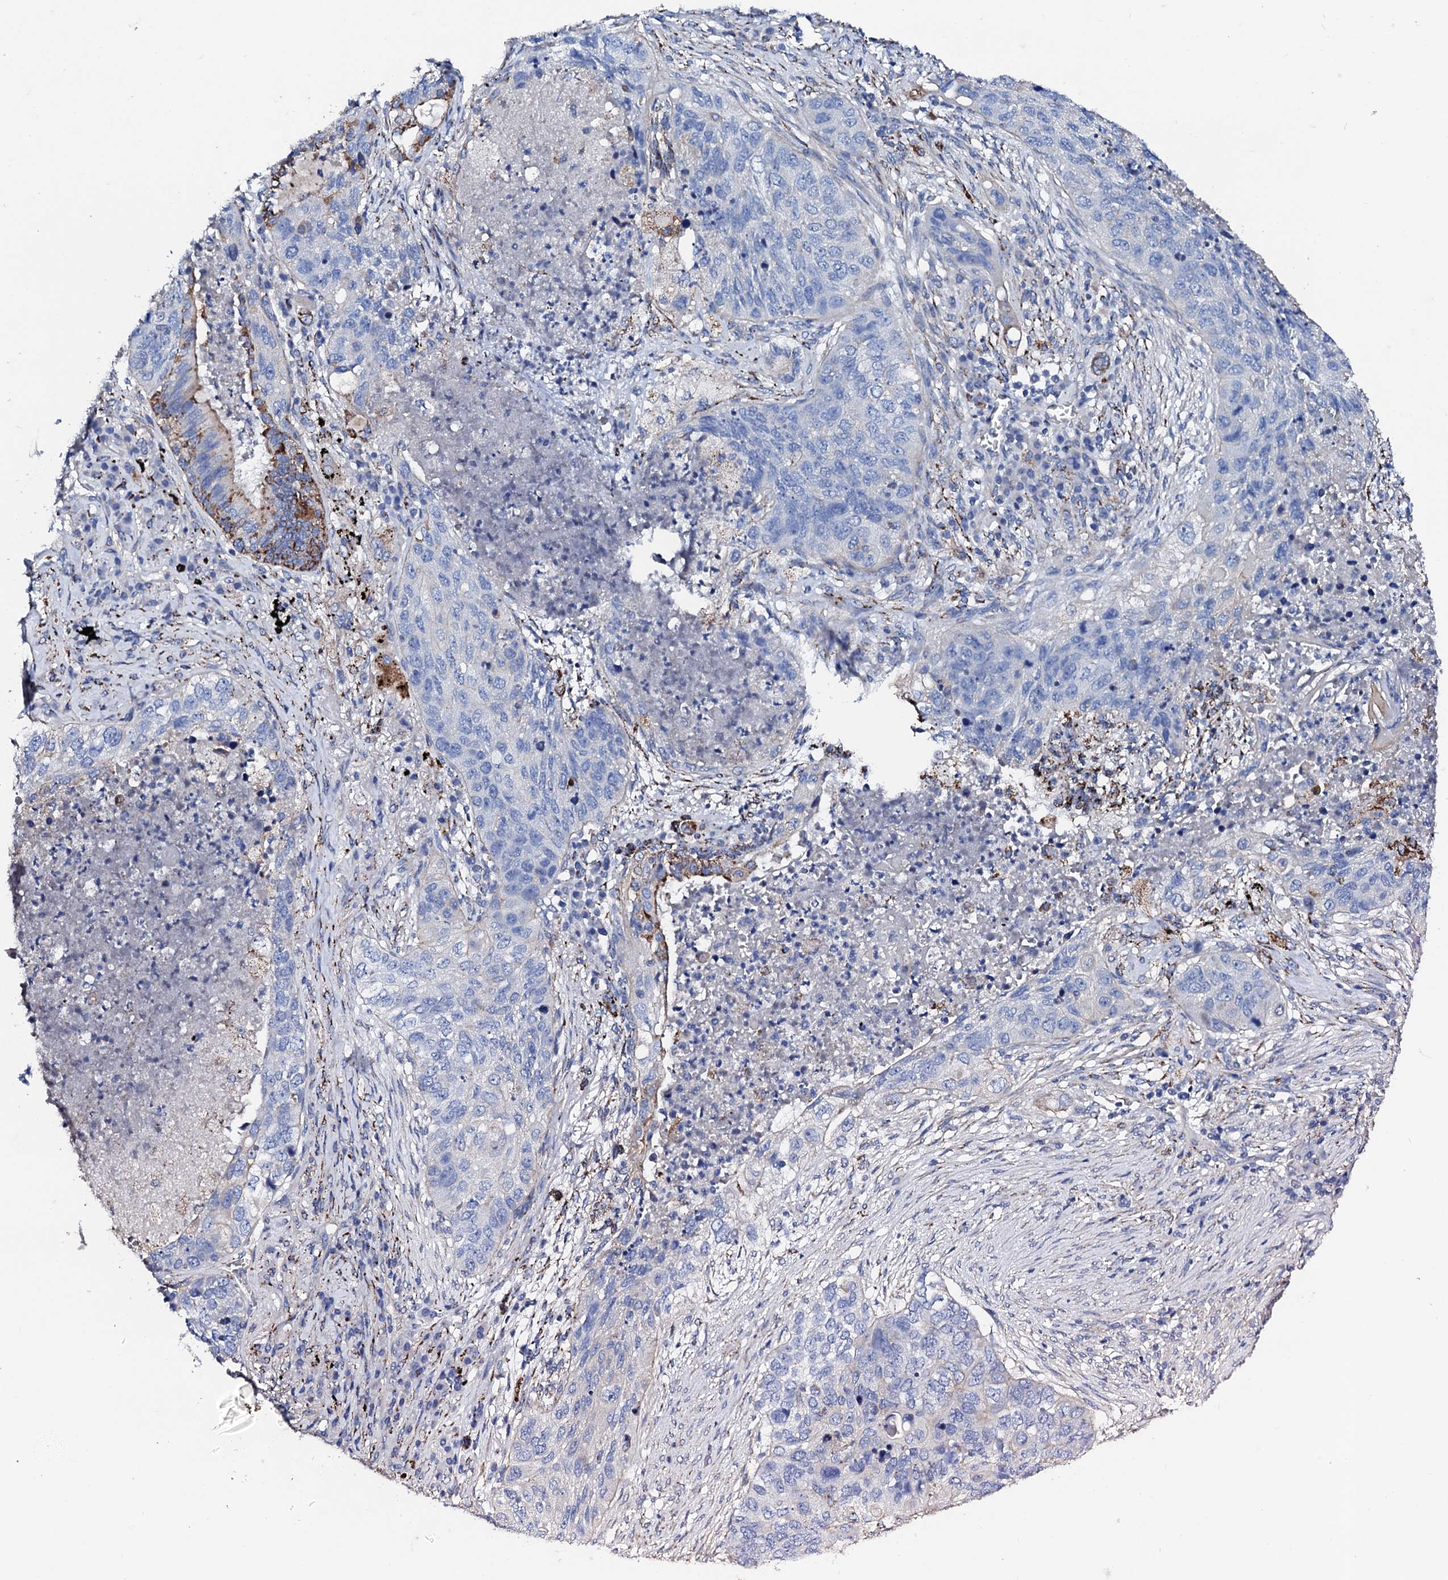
{"staining": {"intensity": "moderate", "quantity": "<25%", "location": "cytoplasmic/membranous"}, "tissue": "lung cancer", "cell_type": "Tumor cells", "image_type": "cancer", "snomed": [{"axis": "morphology", "description": "Squamous cell carcinoma, NOS"}, {"axis": "topography", "description": "Lung"}], "caption": "Protein analysis of lung squamous cell carcinoma tissue shows moderate cytoplasmic/membranous expression in approximately <25% of tumor cells.", "gene": "KLHL32", "patient": {"sex": "female", "age": 63}}